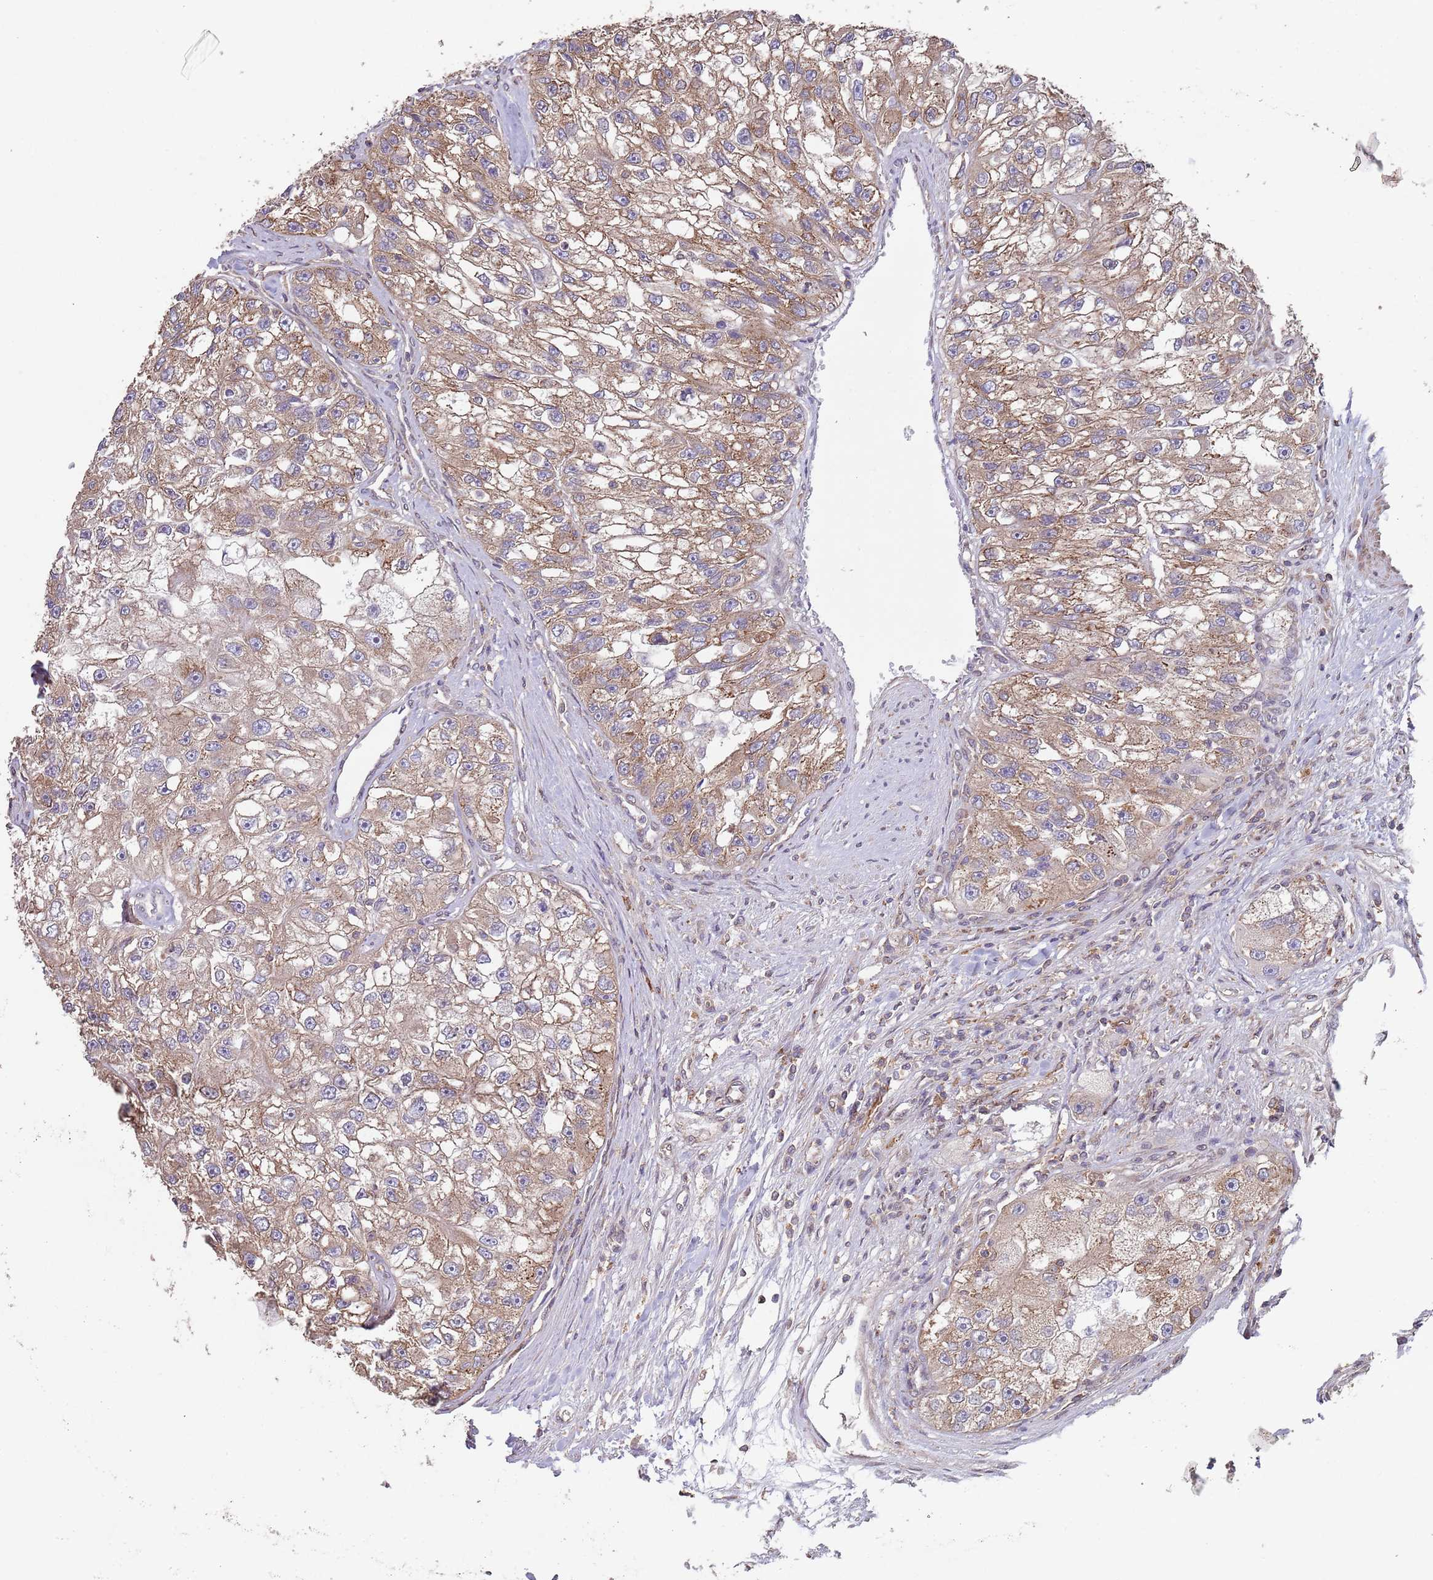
{"staining": {"intensity": "moderate", "quantity": ">75%", "location": "cytoplasmic/membranous"}, "tissue": "renal cancer", "cell_type": "Tumor cells", "image_type": "cancer", "snomed": [{"axis": "morphology", "description": "Adenocarcinoma, NOS"}, {"axis": "topography", "description": "Kidney"}], "caption": "This image reveals immunohistochemistry staining of renal adenocarcinoma, with medium moderate cytoplasmic/membranous positivity in approximately >75% of tumor cells.", "gene": "RNF19B", "patient": {"sex": "male", "age": 63}}